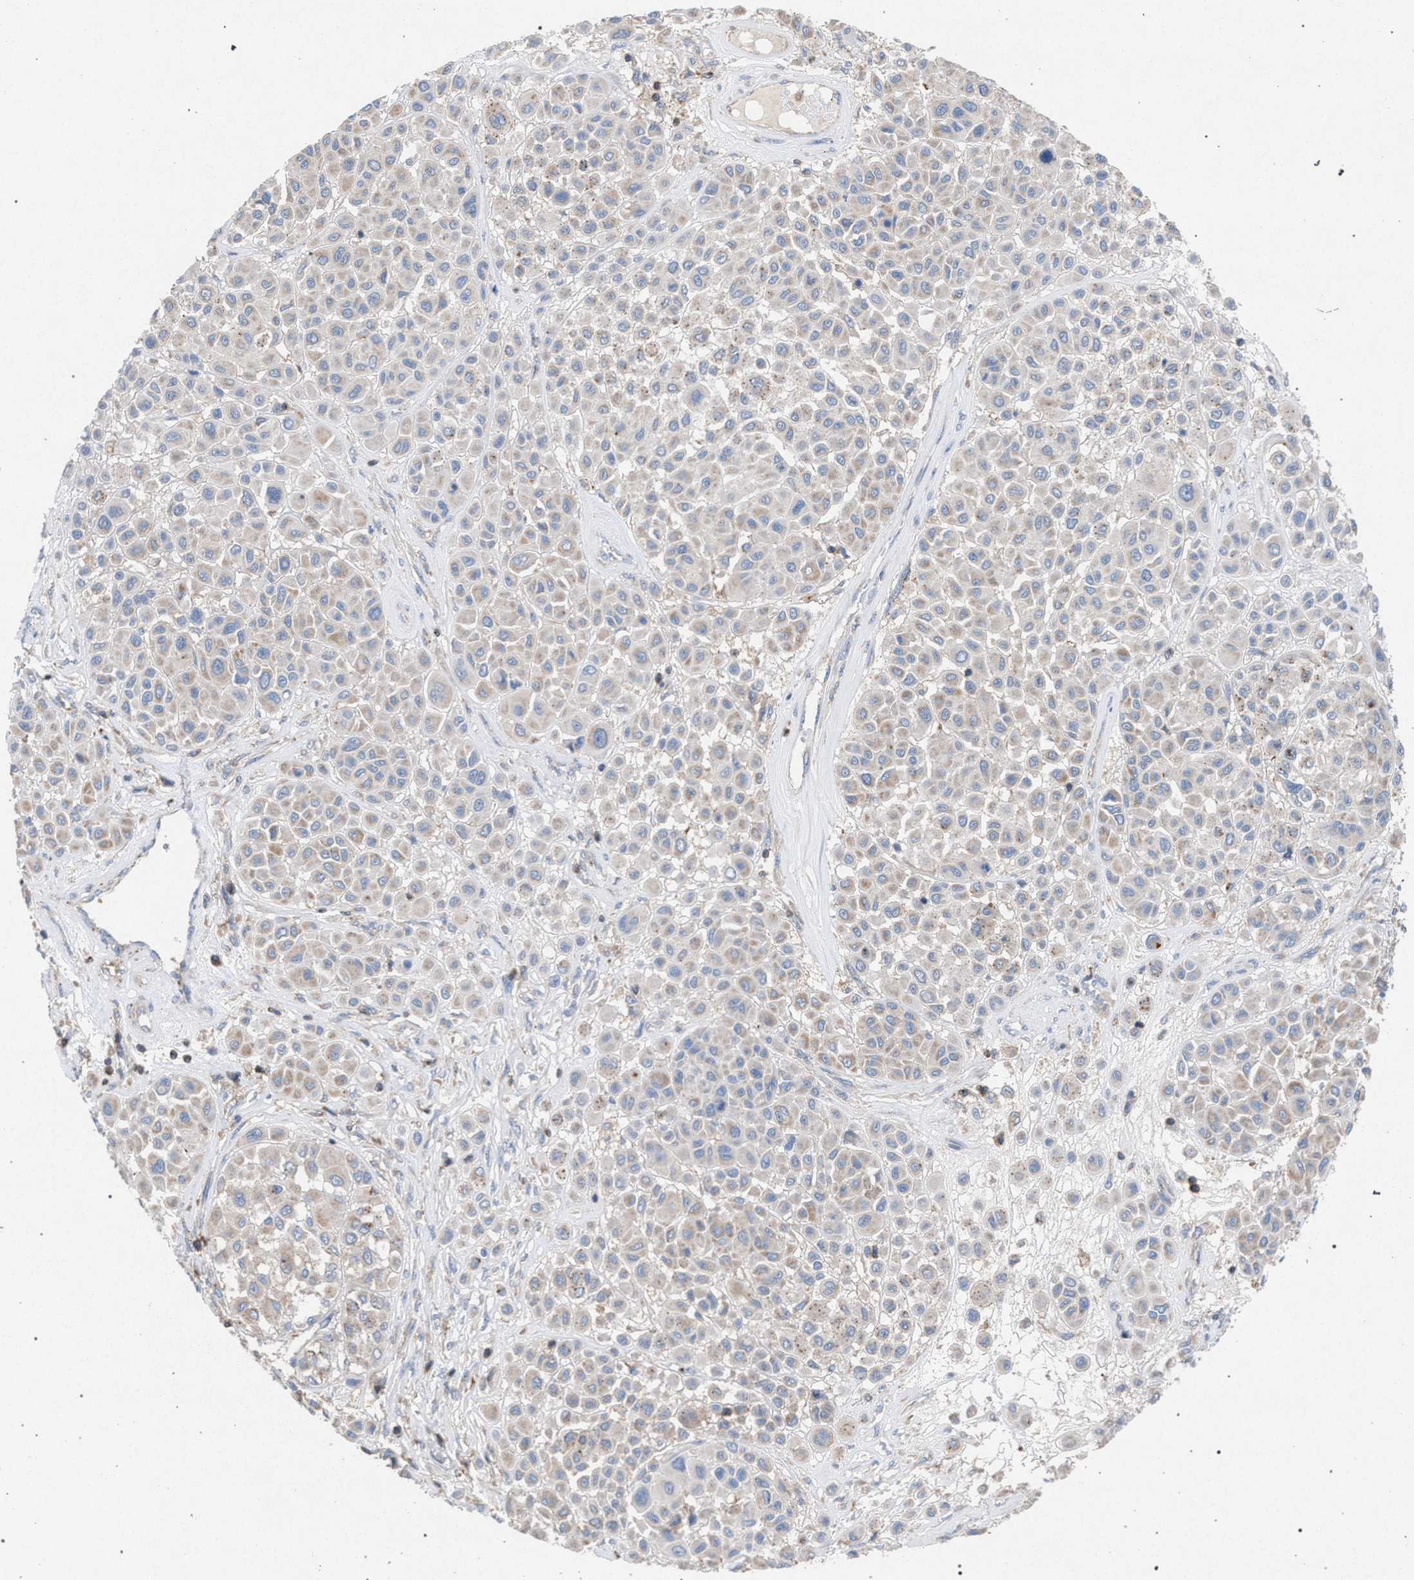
{"staining": {"intensity": "weak", "quantity": "<25%", "location": "cytoplasmic/membranous"}, "tissue": "melanoma", "cell_type": "Tumor cells", "image_type": "cancer", "snomed": [{"axis": "morphology", "description": "Malignant melanoma, Metastatic site"}, {"axis": "topography", "description": "Soft tissue"}], "caption": "DAB immunohistochemical staining of human melanoma reveals no significant positivity in tumor cells.", "gene": "VPS13A", "patient": {"sex": "male", "age": 41}}